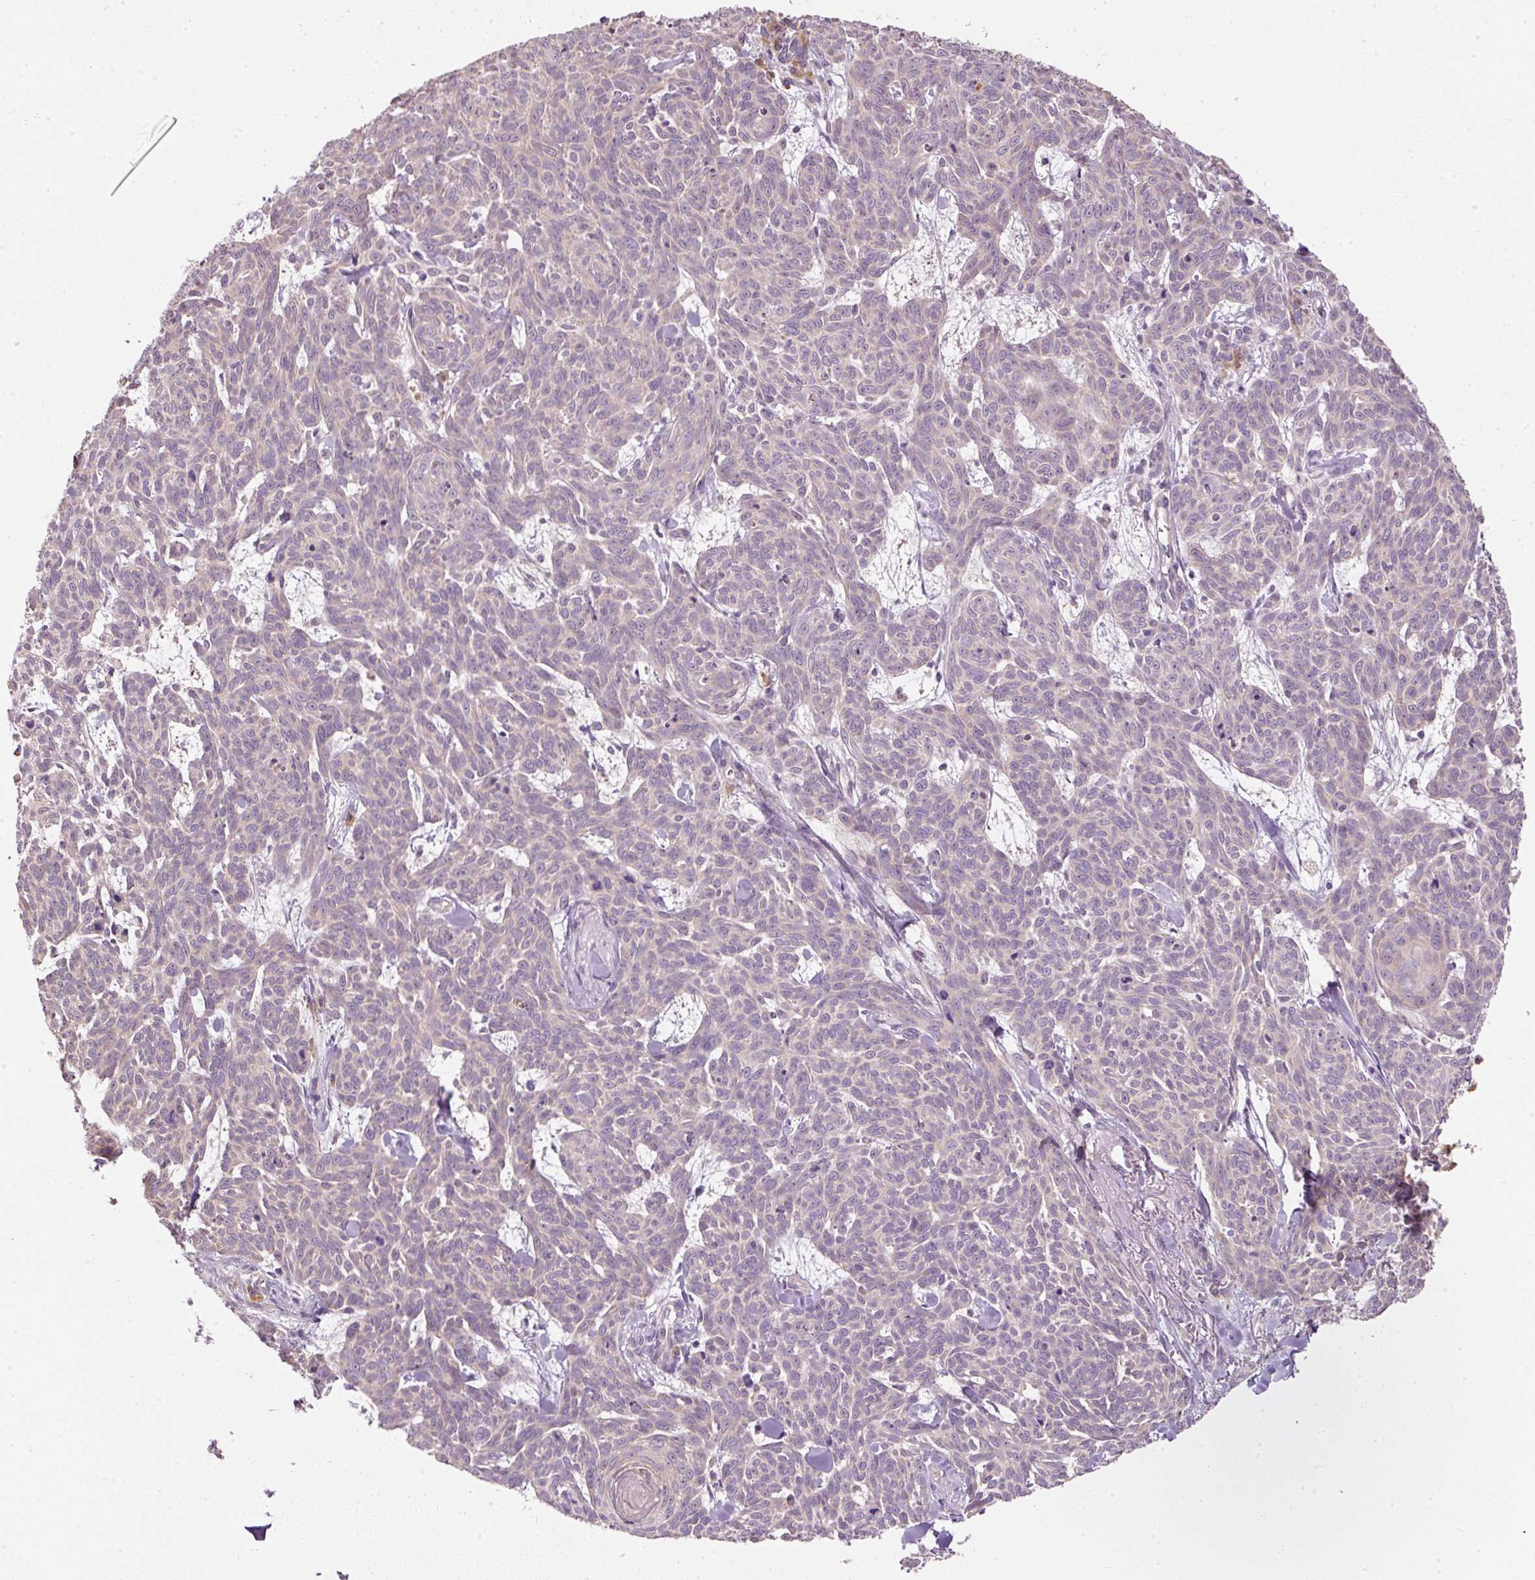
{"staining": {"intensity": "negative", "quantity": "none", "location": "none"}, "tissue": "skin cancer", "cell_type": "Tumor cells", "image_type": "cancer", "snomed": [{"axis": "morphology", "description": "Basal cell carcinoma"}, {"axis": "topography", "description": "Skin"}], "caption": "Immunohistochemical staining of skin cancer reveals no significant positivity in tumor cells.", "gene": "CTTNBP2", "patient": {"sex": "female", "age": 93}}